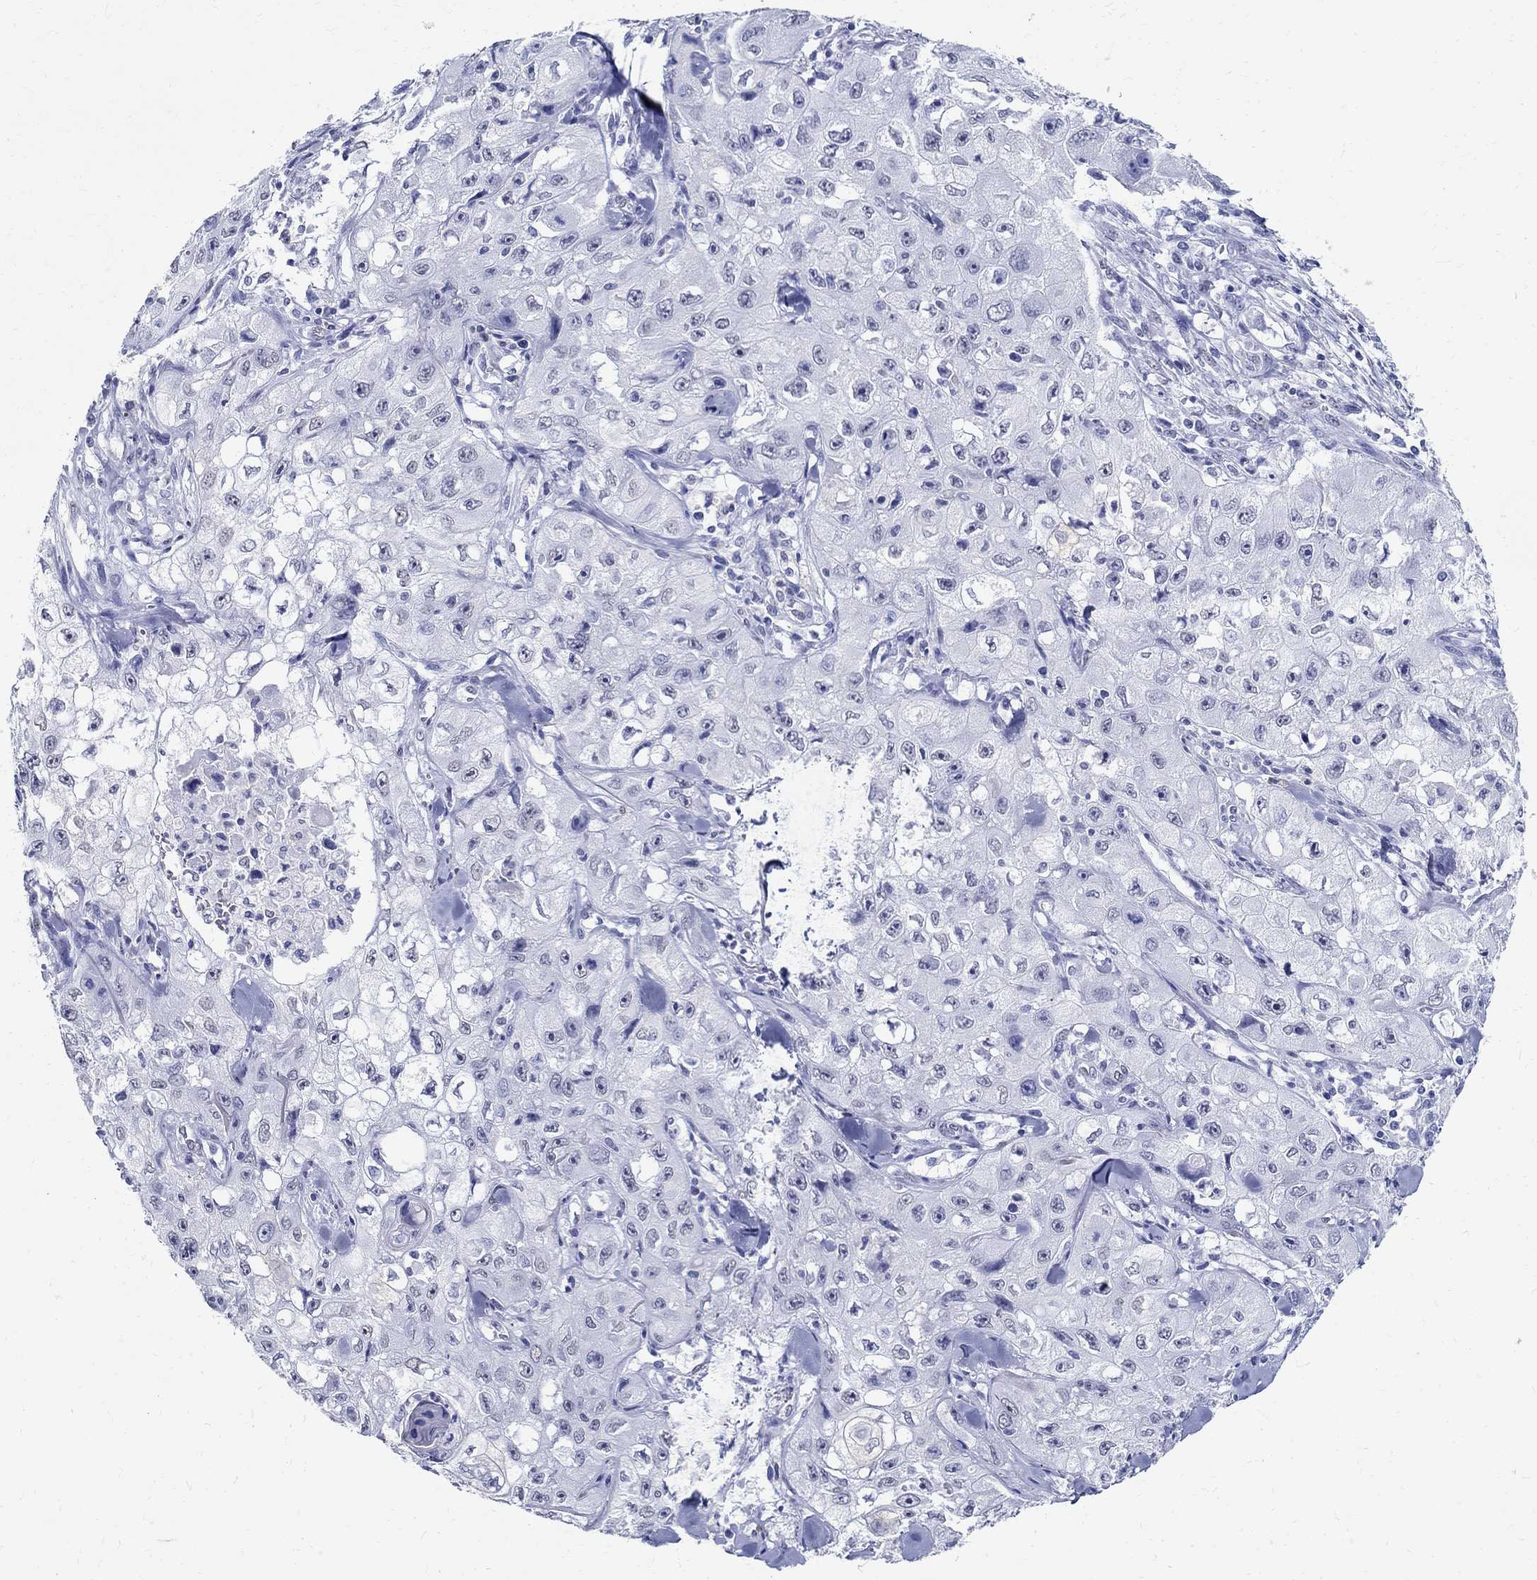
{"staining": {"intensity": "negative", "quantity": "none", "location": "none"}, "tissue": "skin cancer", "cell_type": "Tumor cells", "image_type": "cancer", "snomed": [{"axis": "morphology", "description": "Squamous cell carcinoma, NOS"}, {"axis": "topography", "description": "Skin"}, {"axis": "topography", "description": "Subcutis"}], "caption": "Squamous cell carcinoma (skin) was stained to show a protein in brown. There is no significant expression in tumor cells.", "gene": "TSPAN16", "patient": {"sex": "male", "age": 73}}